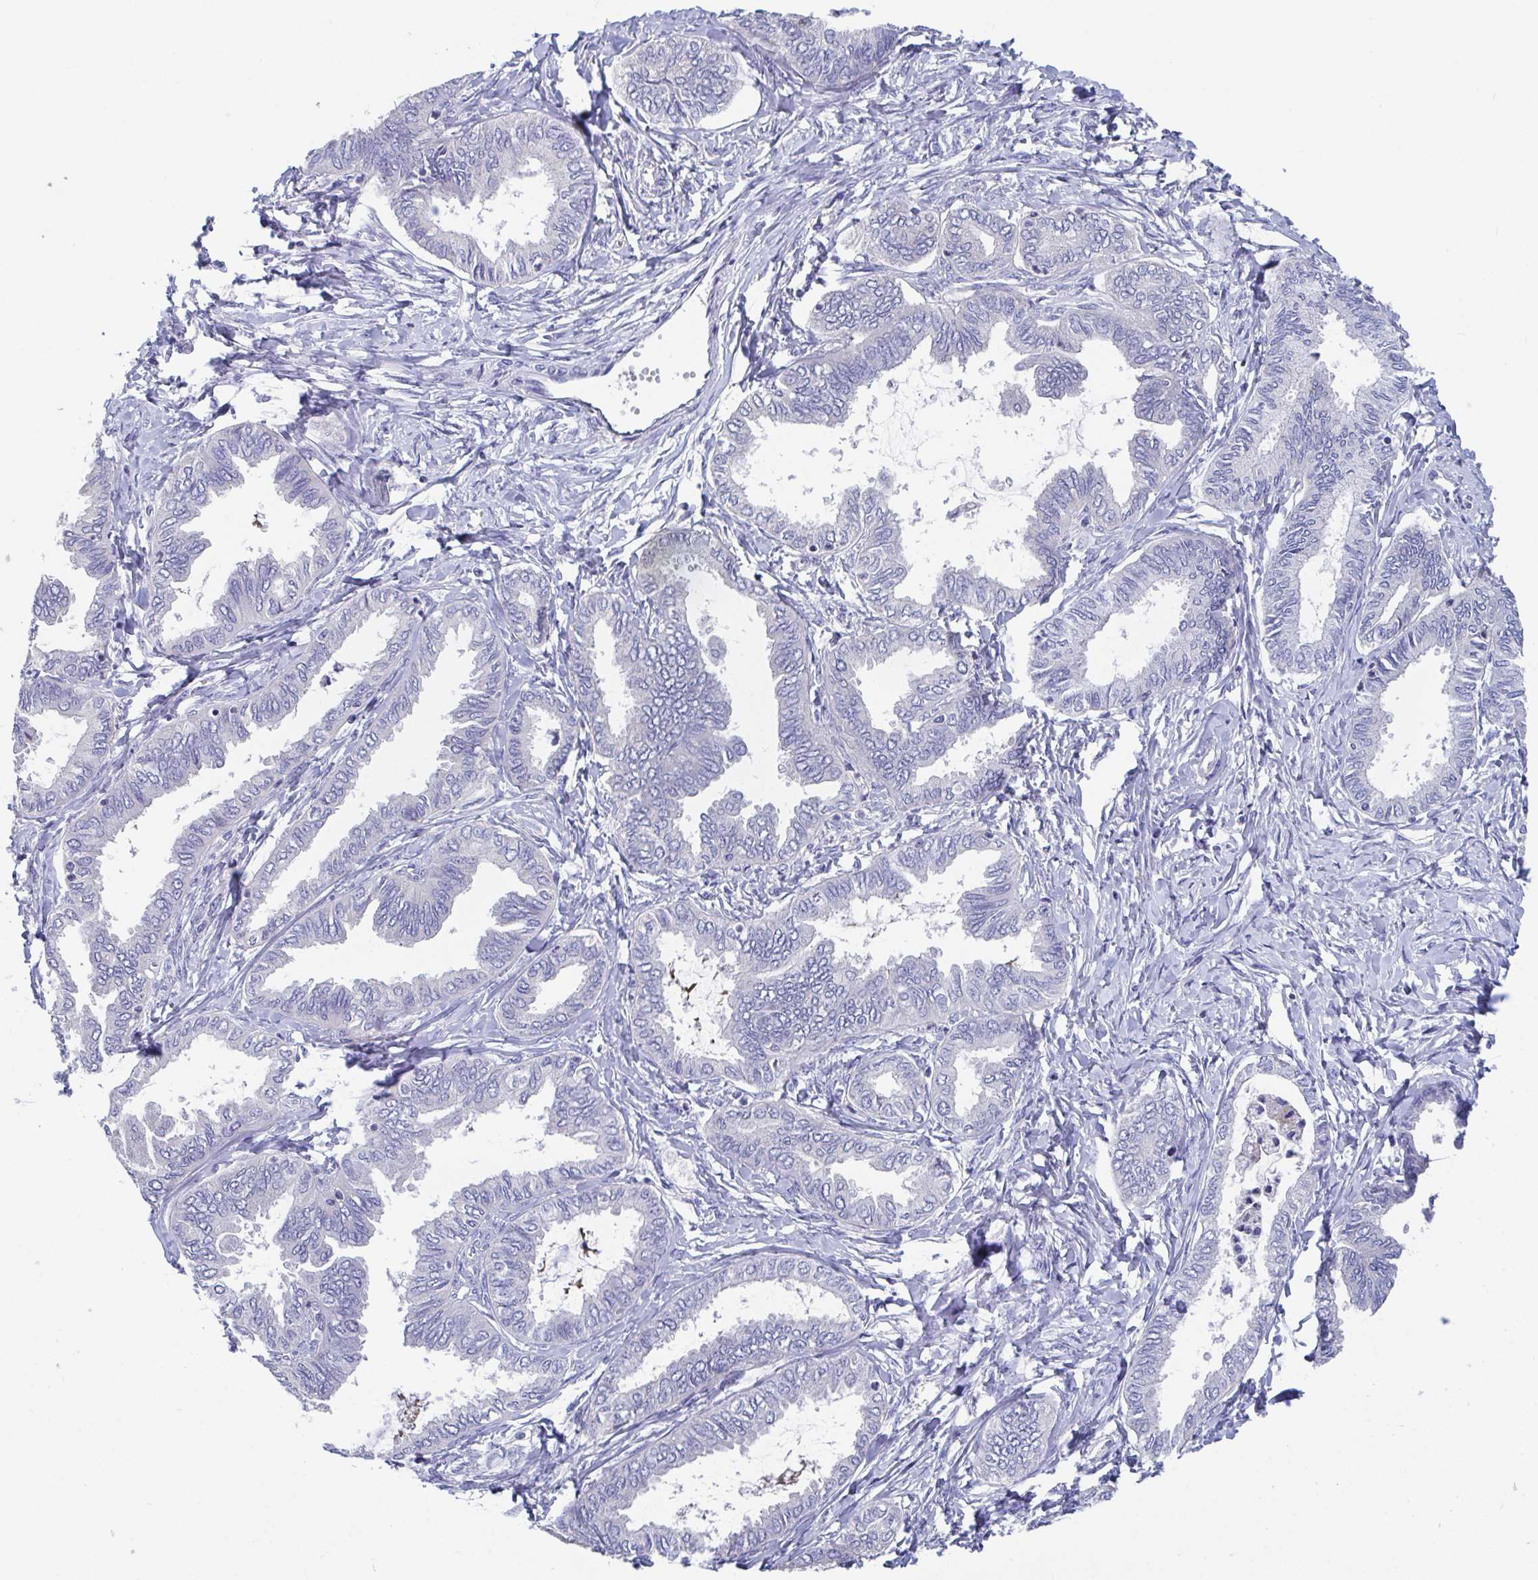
{"staining": {"intensity": "negative", "quantity": "none", "location": "none"}, "tissue": "ovarian cancer", "cell_type": "Tumor cells", "image_type": "cancer", "snomed": [{"axis": "morphology", "description": "Carcinoma, endometroid"}, {"axis": "topography", "description": "Ovary"}], "caption": "DAB immunohistochemical staining of ovarian endometroid carcinoma displays no significant staining in tumor cells.", "gene": "LRRC58", "patient": {"sex": "female", "age": 70}}